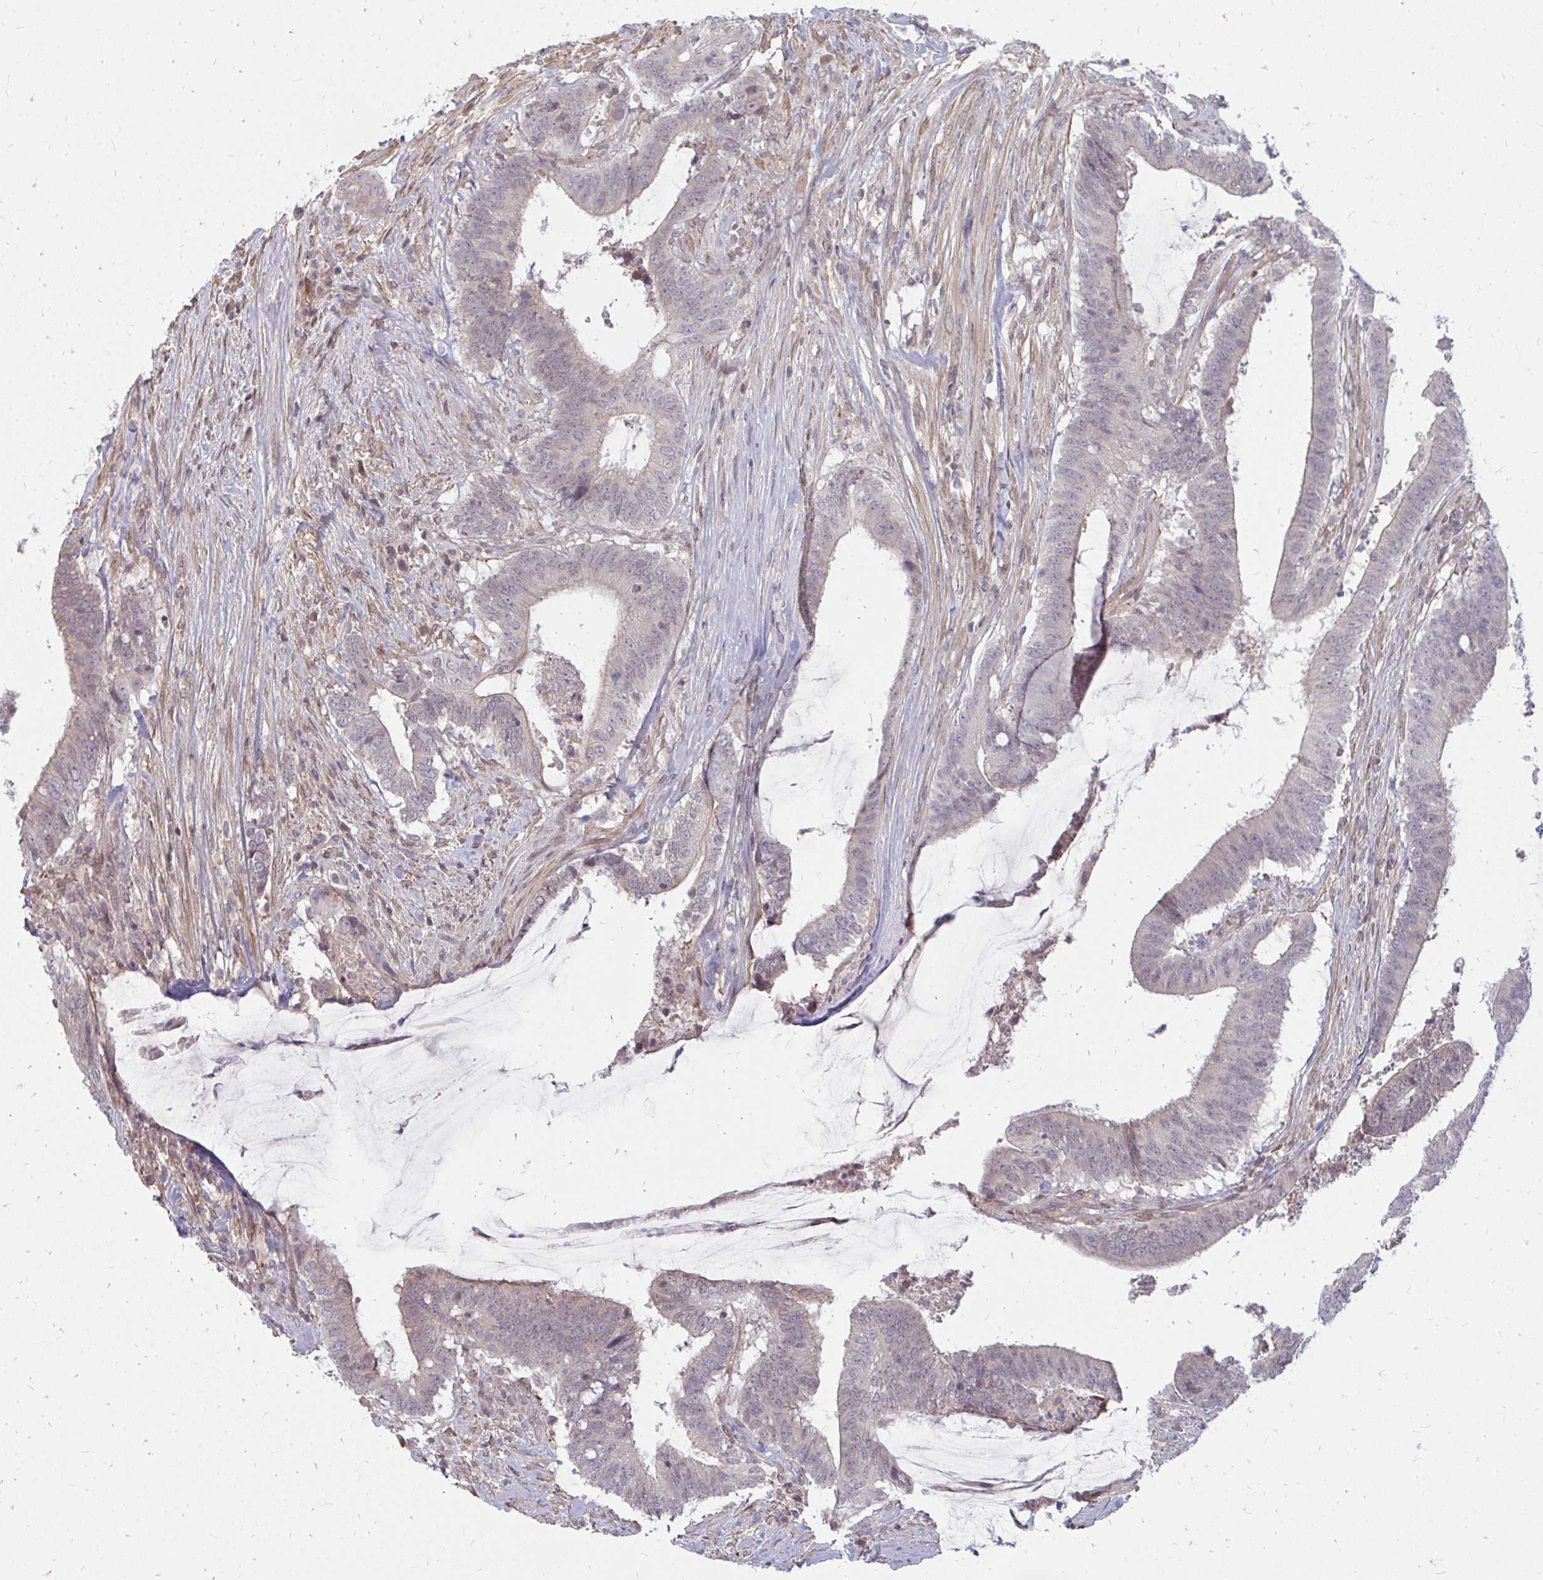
{"staining": {"intensity": "negative", "quantity": "none", "location": "none"}, "tissue": "colorectal cancer", "cell_type": "Tumor cells", "image_type": "cancer", "snomed": [{"axis": "morphology", "description": "Adenocarcinoma, NOS"}, {"axis": "topography", "description": "Colon"}], "caption": "Protein analysis of colorectal cancer (adenocarcinoma) exhibits no significant expression in tumor cells.", "gene": "GPC5", "patient": {"sex": "female", "age": 43}}